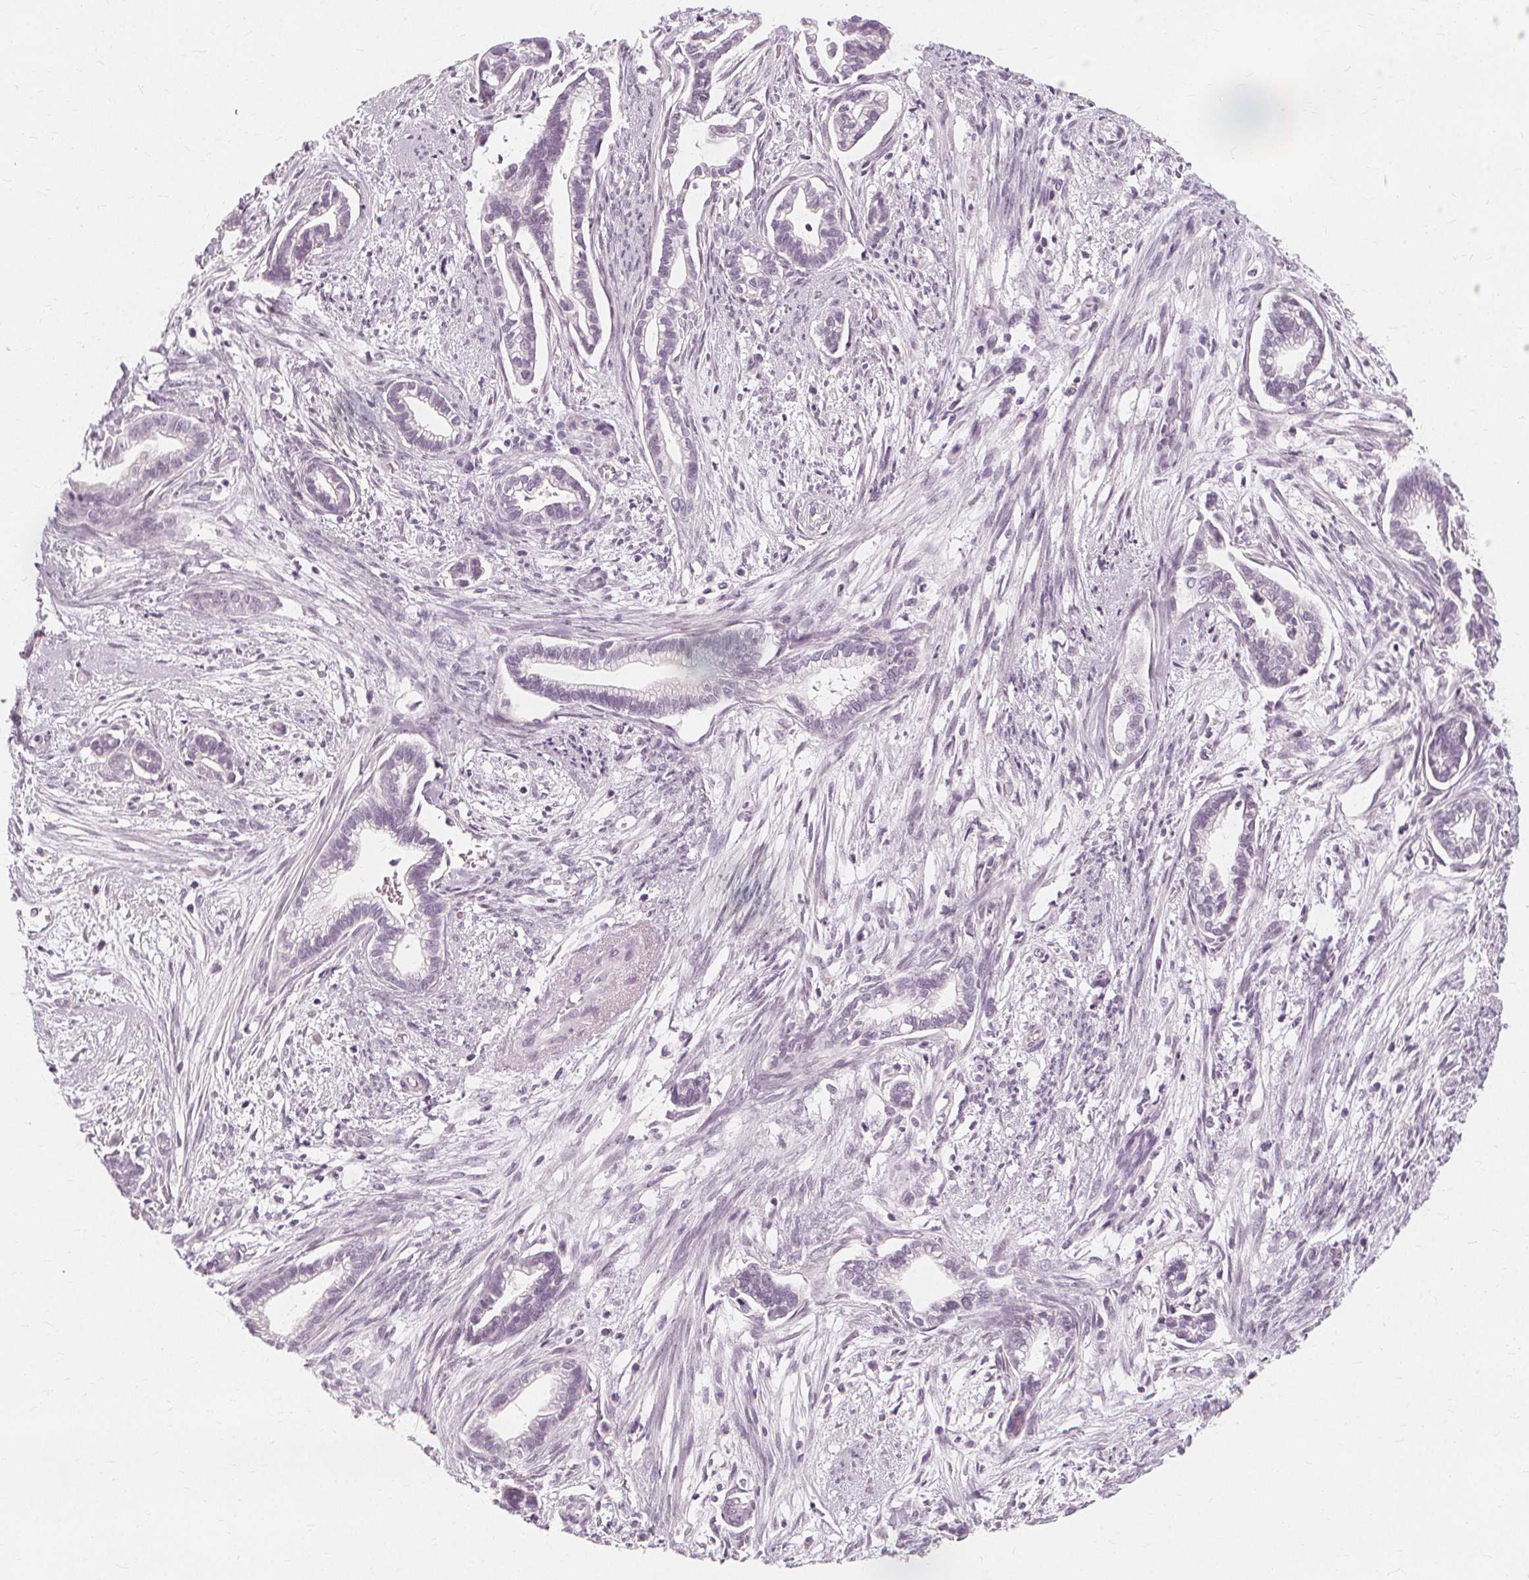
{"staining": {"intensity": "negative", "quantity": "none", "location": "none"}, "tissue": "cervical cancer", "cell_type": "Tumor cells", "image_type": "cancer", "snomed": [{"axis": "morphology", "description": "Adenocarcinoma, NOS"}, {"axis": "topography", "description": "Cervix"}], "caption": "High power microscopy histopathology image of an IHC photomicrograph of adenocarcinoma (cervical), revealing no significant expression in tumor cells.", "gene": "NXPE1", "patient": {"sex": "female", "age": 62}}